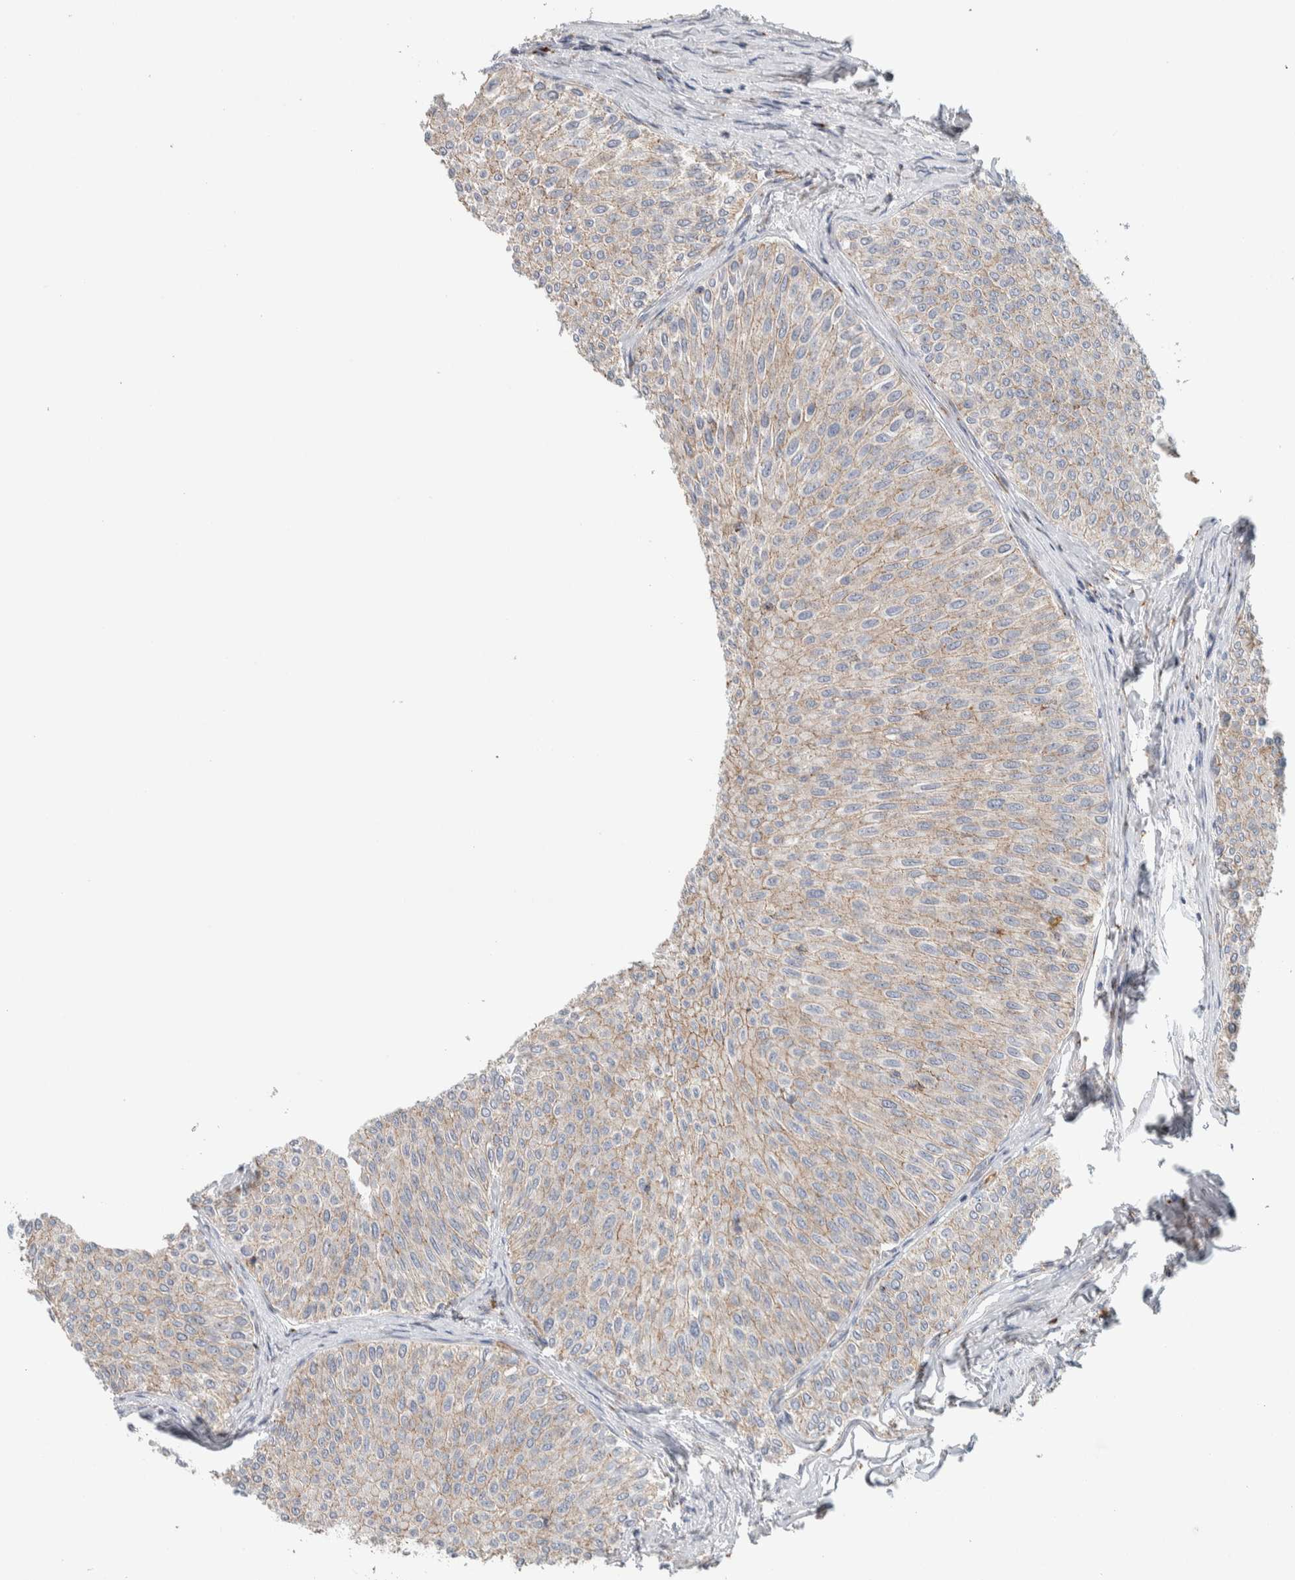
{"staining": {"intensity": "weak", "quantity": ">75%", "location": "cytoplasmic/membranous"}, "tissue": "urothelial cancer", "cell_type": "Tumor cells", "image_type": "cancer", "snomed": [{"axis": "morphology", "description": "Urothelial carcinoma, Low grade"}, {"axis": "topography", "description": "Urinary bladder"}], "caption": "High-magnification brightfield microscopy of urothelial cancer stained with DAB (3,3'-diaminobenzidine) (brown) and counterstained with hematoxylin (blue). tumor cells exhibit weak cytoplasmic/membranous expression is appreciated in approximately>75% of cells.", "gene": "SLC38A10", "patient": {"sex": "male", "age": 78}}